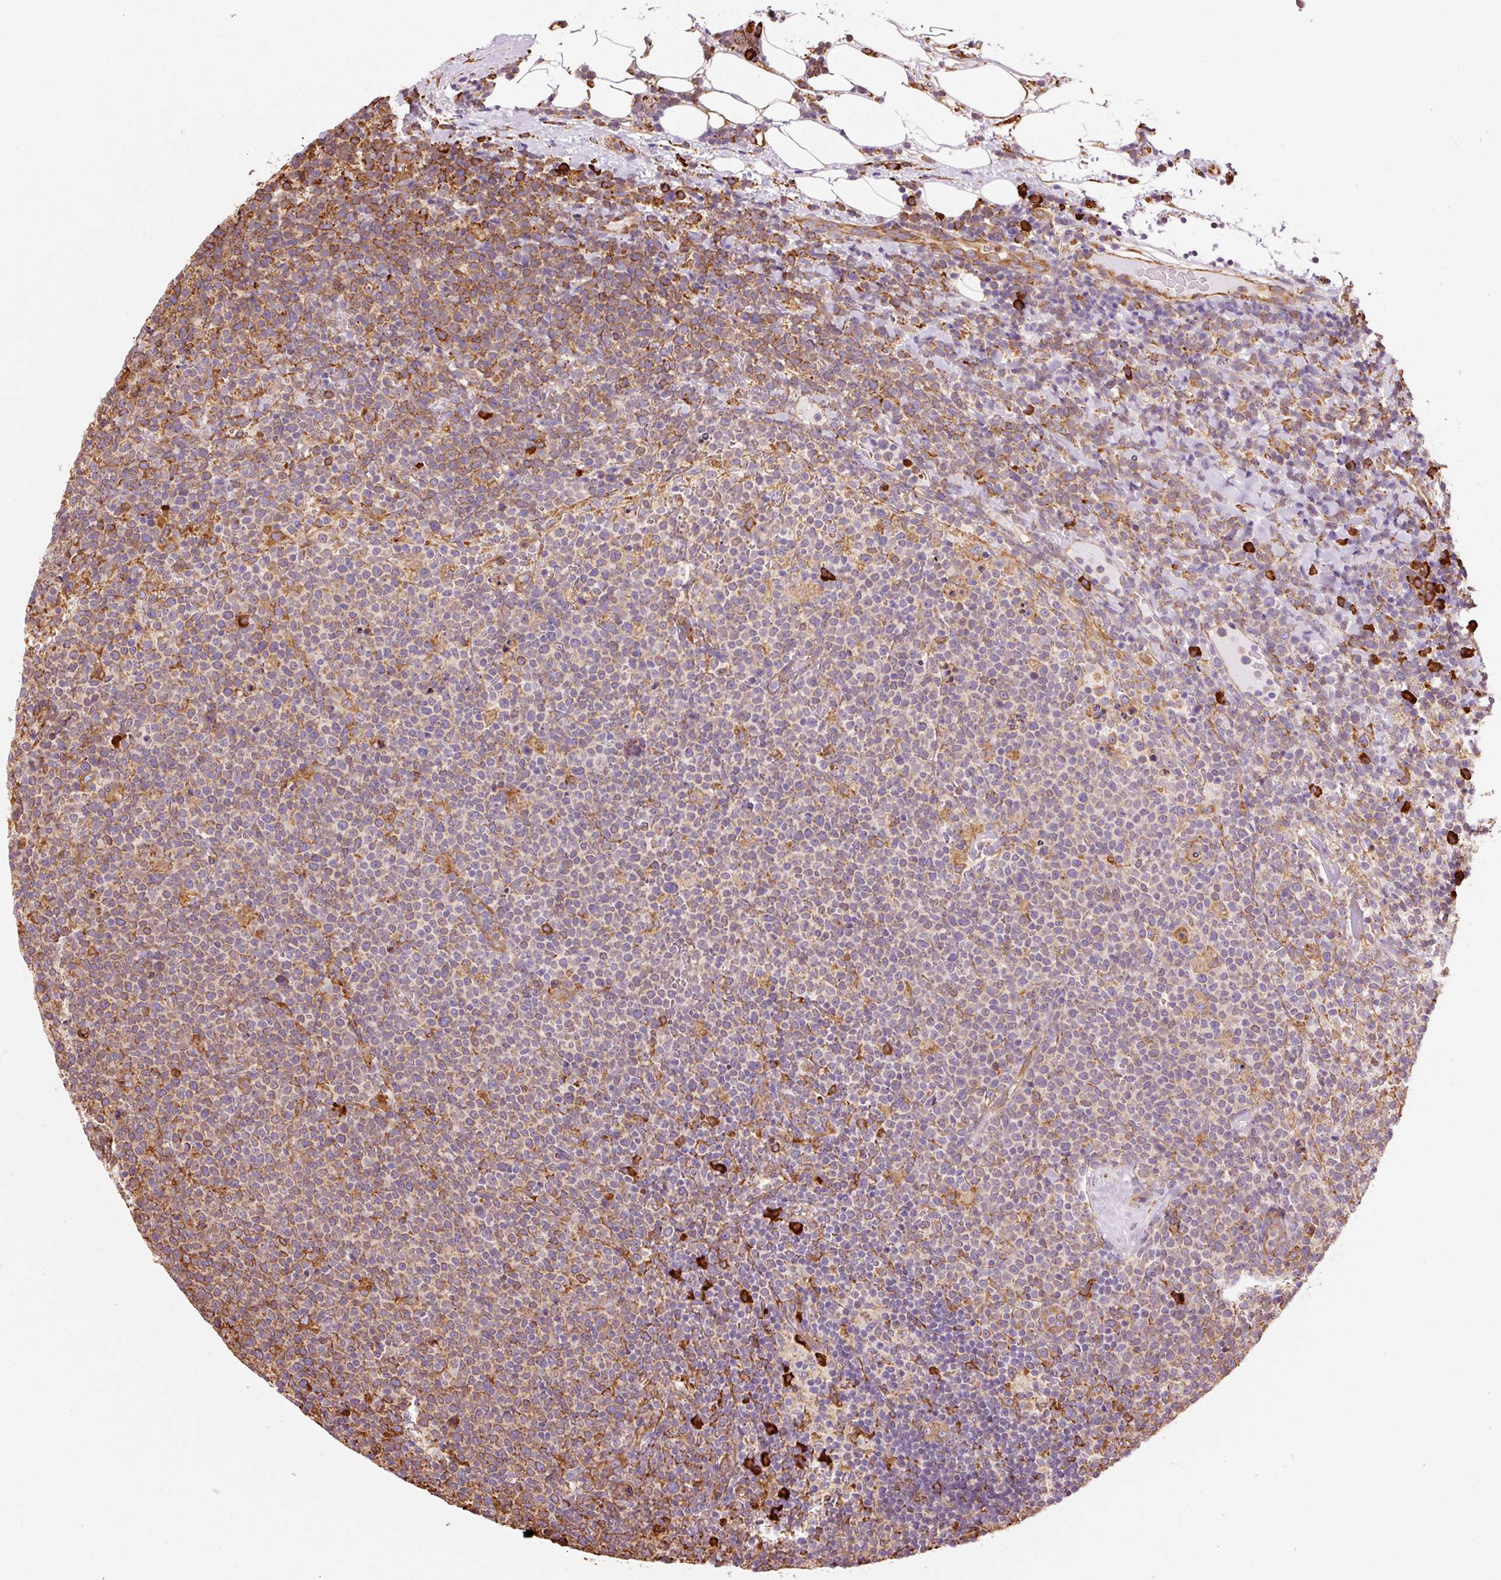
{"staining": {"intensity": "moderate", "quantity": "25%-75%", "location": "cytoplasmic/membranous"}, "tissue": "lymphoma", "cell_type": "Tumor cells", "image_type": "cancer", "snomed": [{"axis": "morphology", "description": "Malignant lymphoma, non-Hodgkin's type, High grade"}, {"axis": "topography", "description": "Lymph node"}], "caption": "Brown immunohistochemical staining in lymphoma reveals moderate cytoplasmic/membranous positivity in approximately 25%-75% of tumor cells. Immunohistochemistry stains the protein in brown and the nuclei are stained blue.", "gene": "KLC1", "patient": {"sex": "male", "age": 61}}